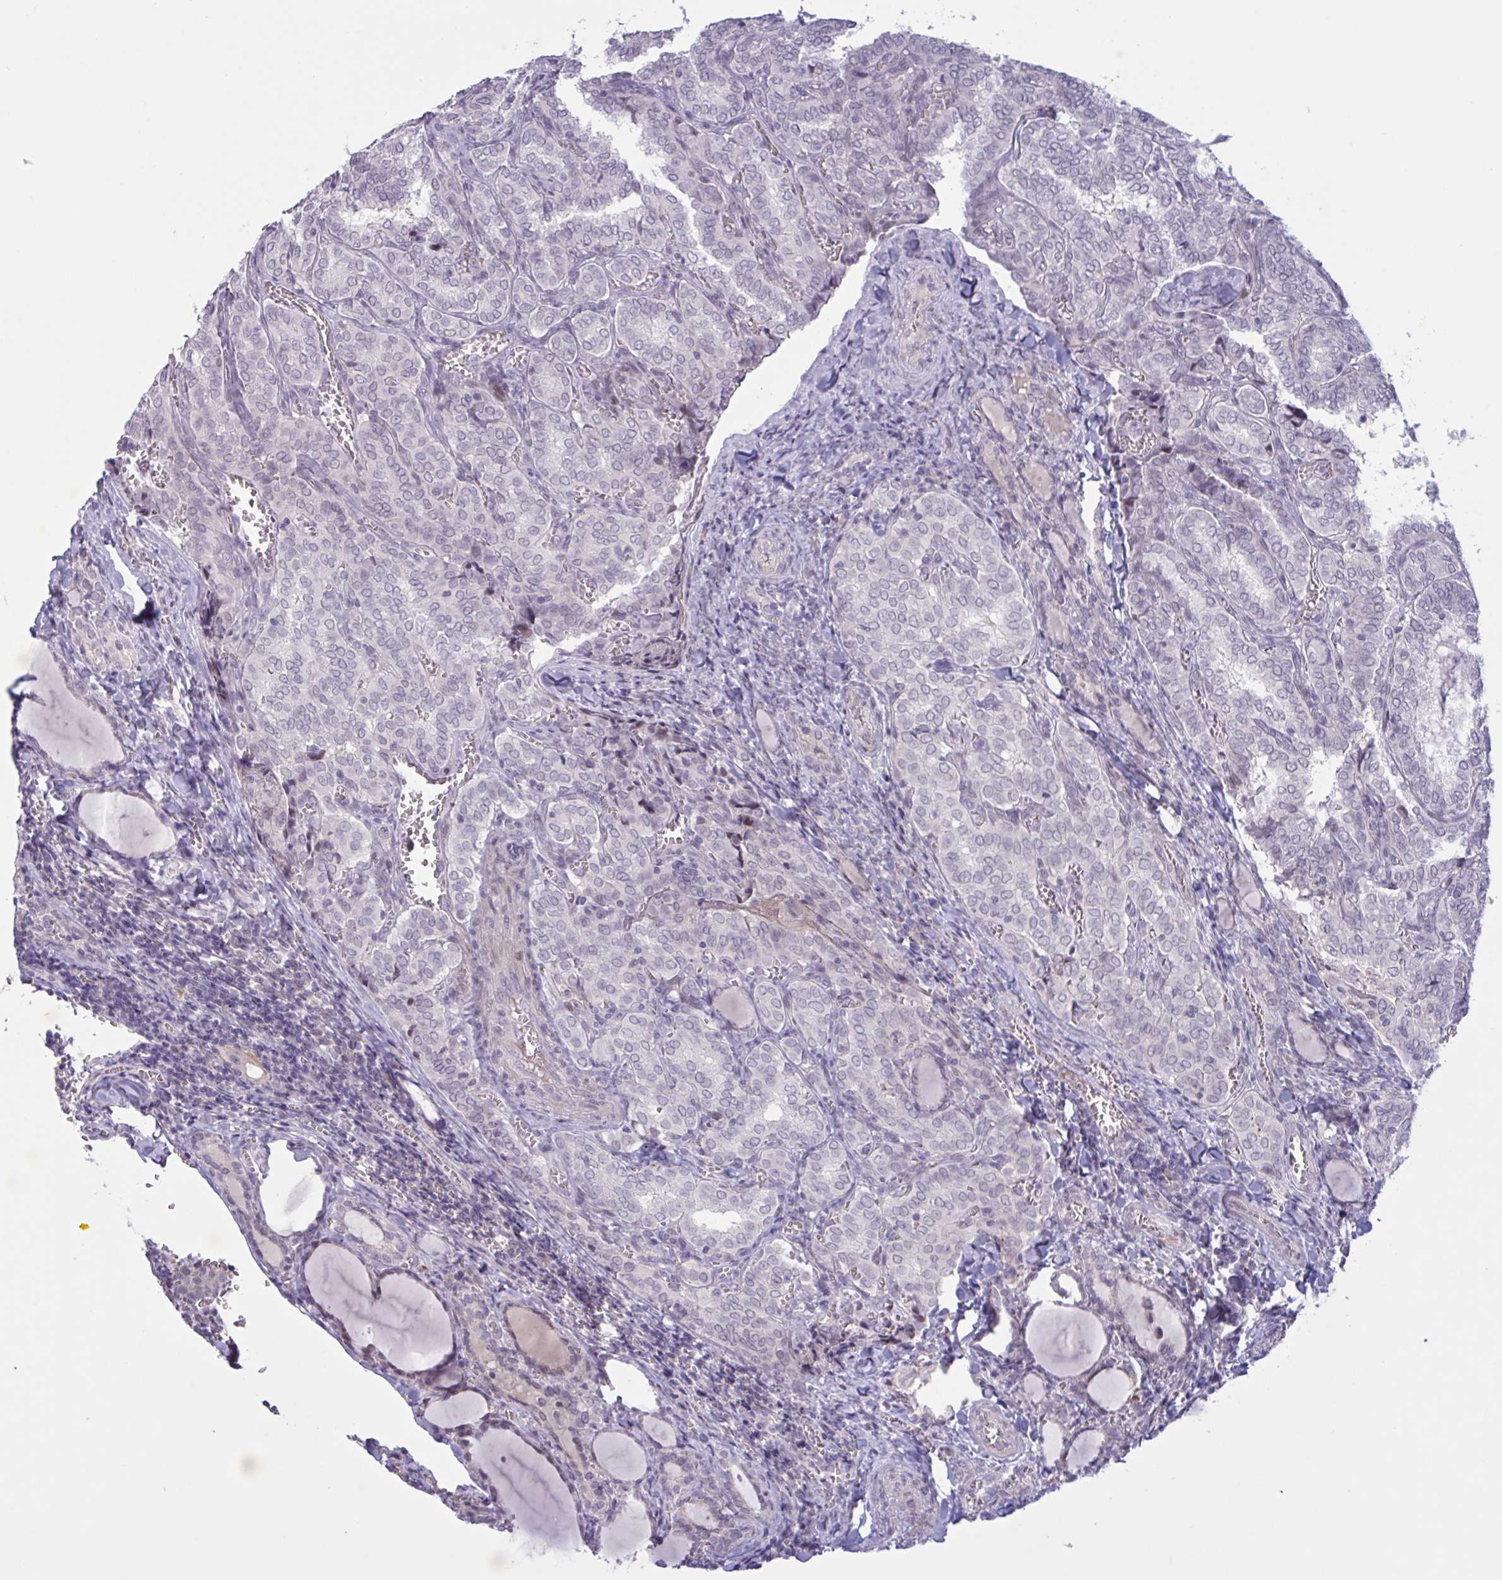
{"staining": {"intensity": "negative", "quantity": "none", "location": "none"}, "tissue": "thyroid cancer", "cell_type": "Tumor cells", "image_type": "cancer", "snomed": [{"axis": "morphology", "description": "Papillary adenocarcinoma, NOS"}, {"axis": "topography", "description": "Thyroid gland"}], "caption": "An immunohistochemistry (IHC) image of thyroid cancer (papillary adenocarcinoma) is shown. There is no staining in tumor cells of thyroid cancer (papillary adenocarcinoma).", "gene": "RFPL4B", "patient": {"sex": "female", "age": 30}}